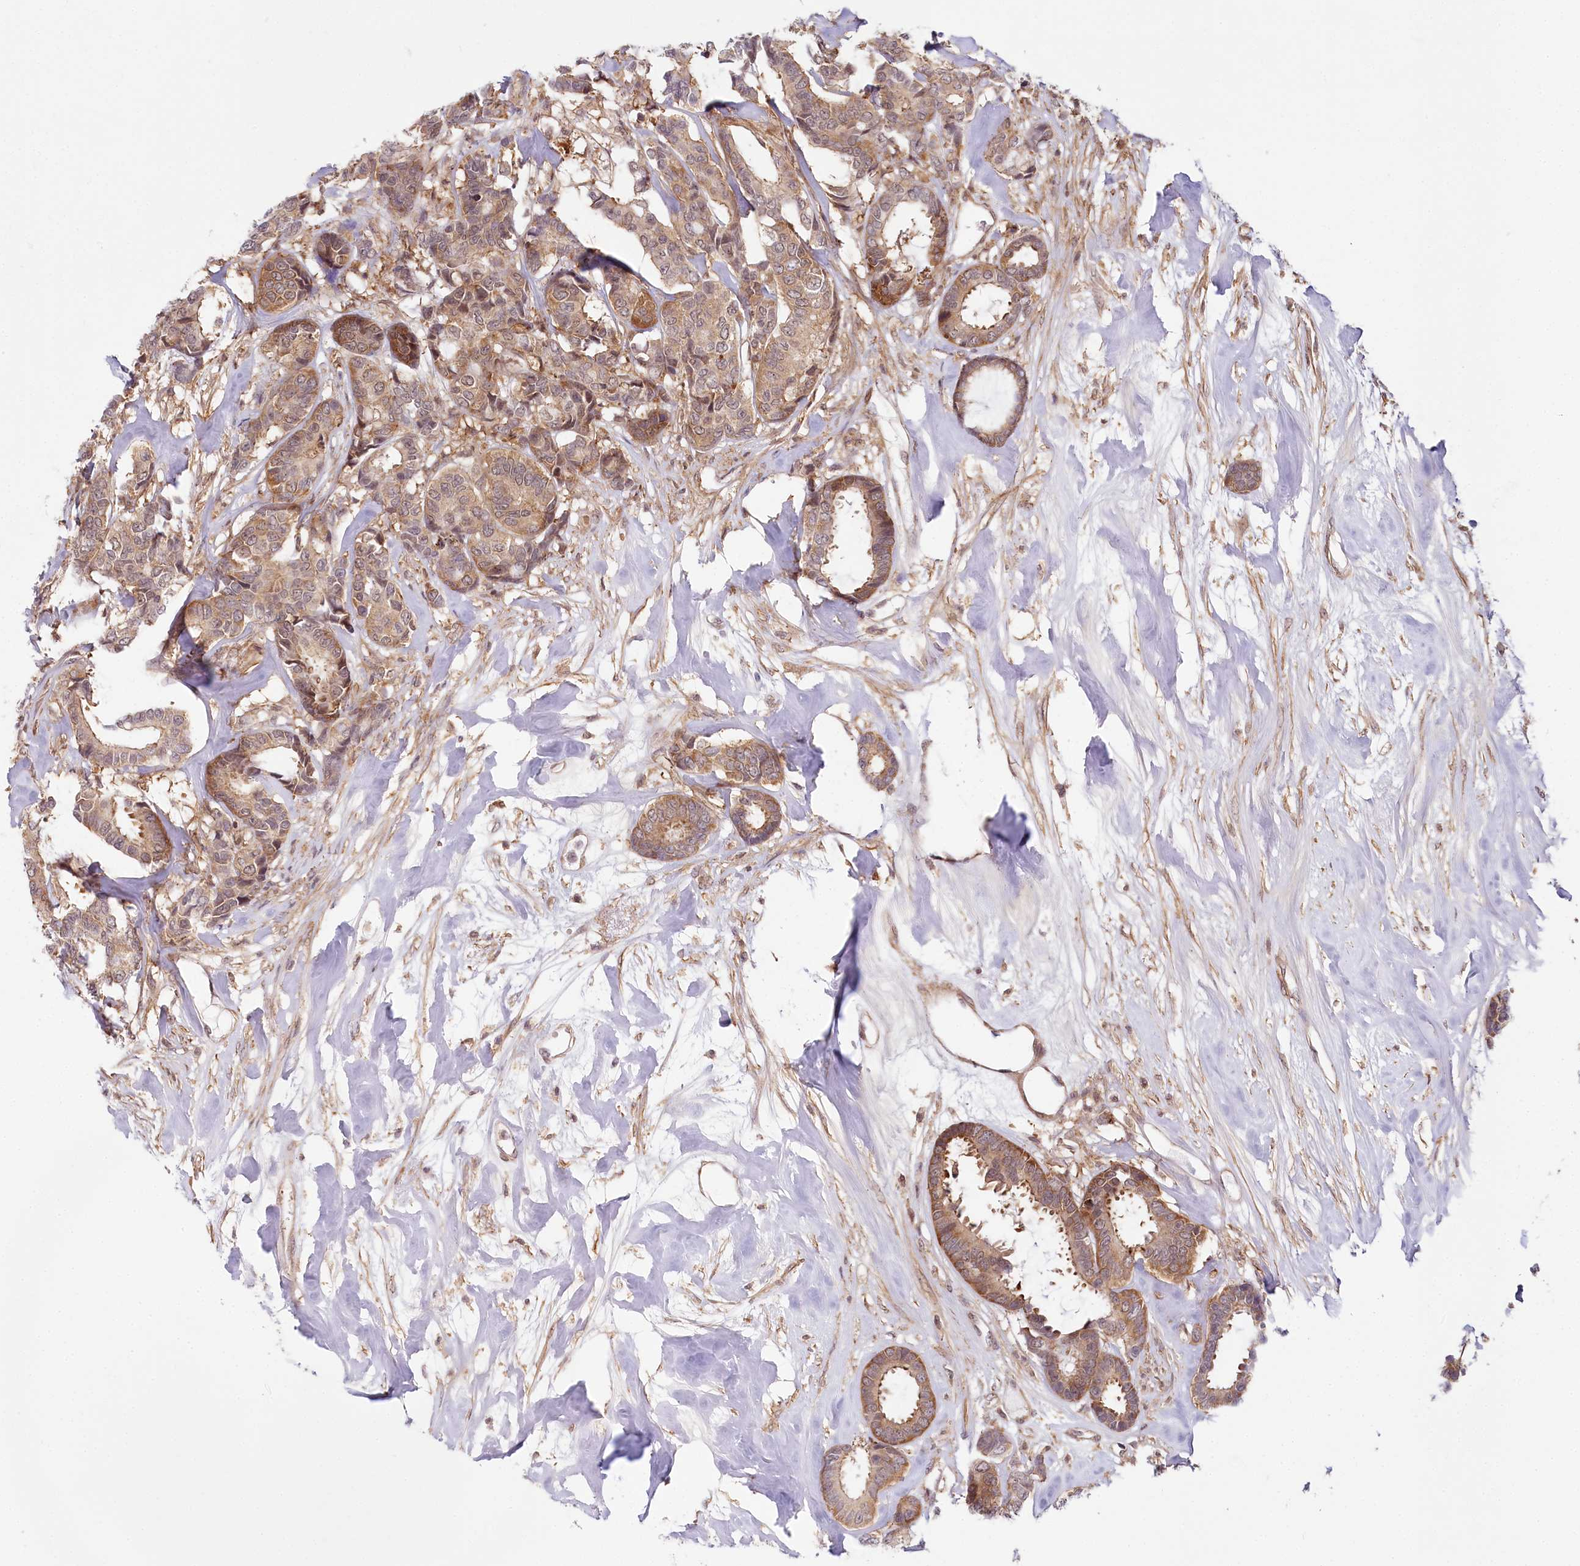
{"staining": {"intensity": "moderate", "quantity": ">75%", "location": "cytoplasmic/membranous"}, "tissue": "breast cancer", "cell_type": "Tumor cells", "image_type": "cancer", "snomed": [{"axis": "morphology", "description": "Duct carcinoma"}, {"axis": "topography", "description": "Breast"}], "caption": "Protein staining by immunohistochemistry (IHC) displays moderate cytoplasmic/membranous positivity in about >75% of tumor cells in intraductal carcinoma (breast). Immunohistochemistry stains the protein in brown and the nuclei are stained blue.", "gene": "TUBGCP2", "patient": {"sex": "female", "age": 87}}